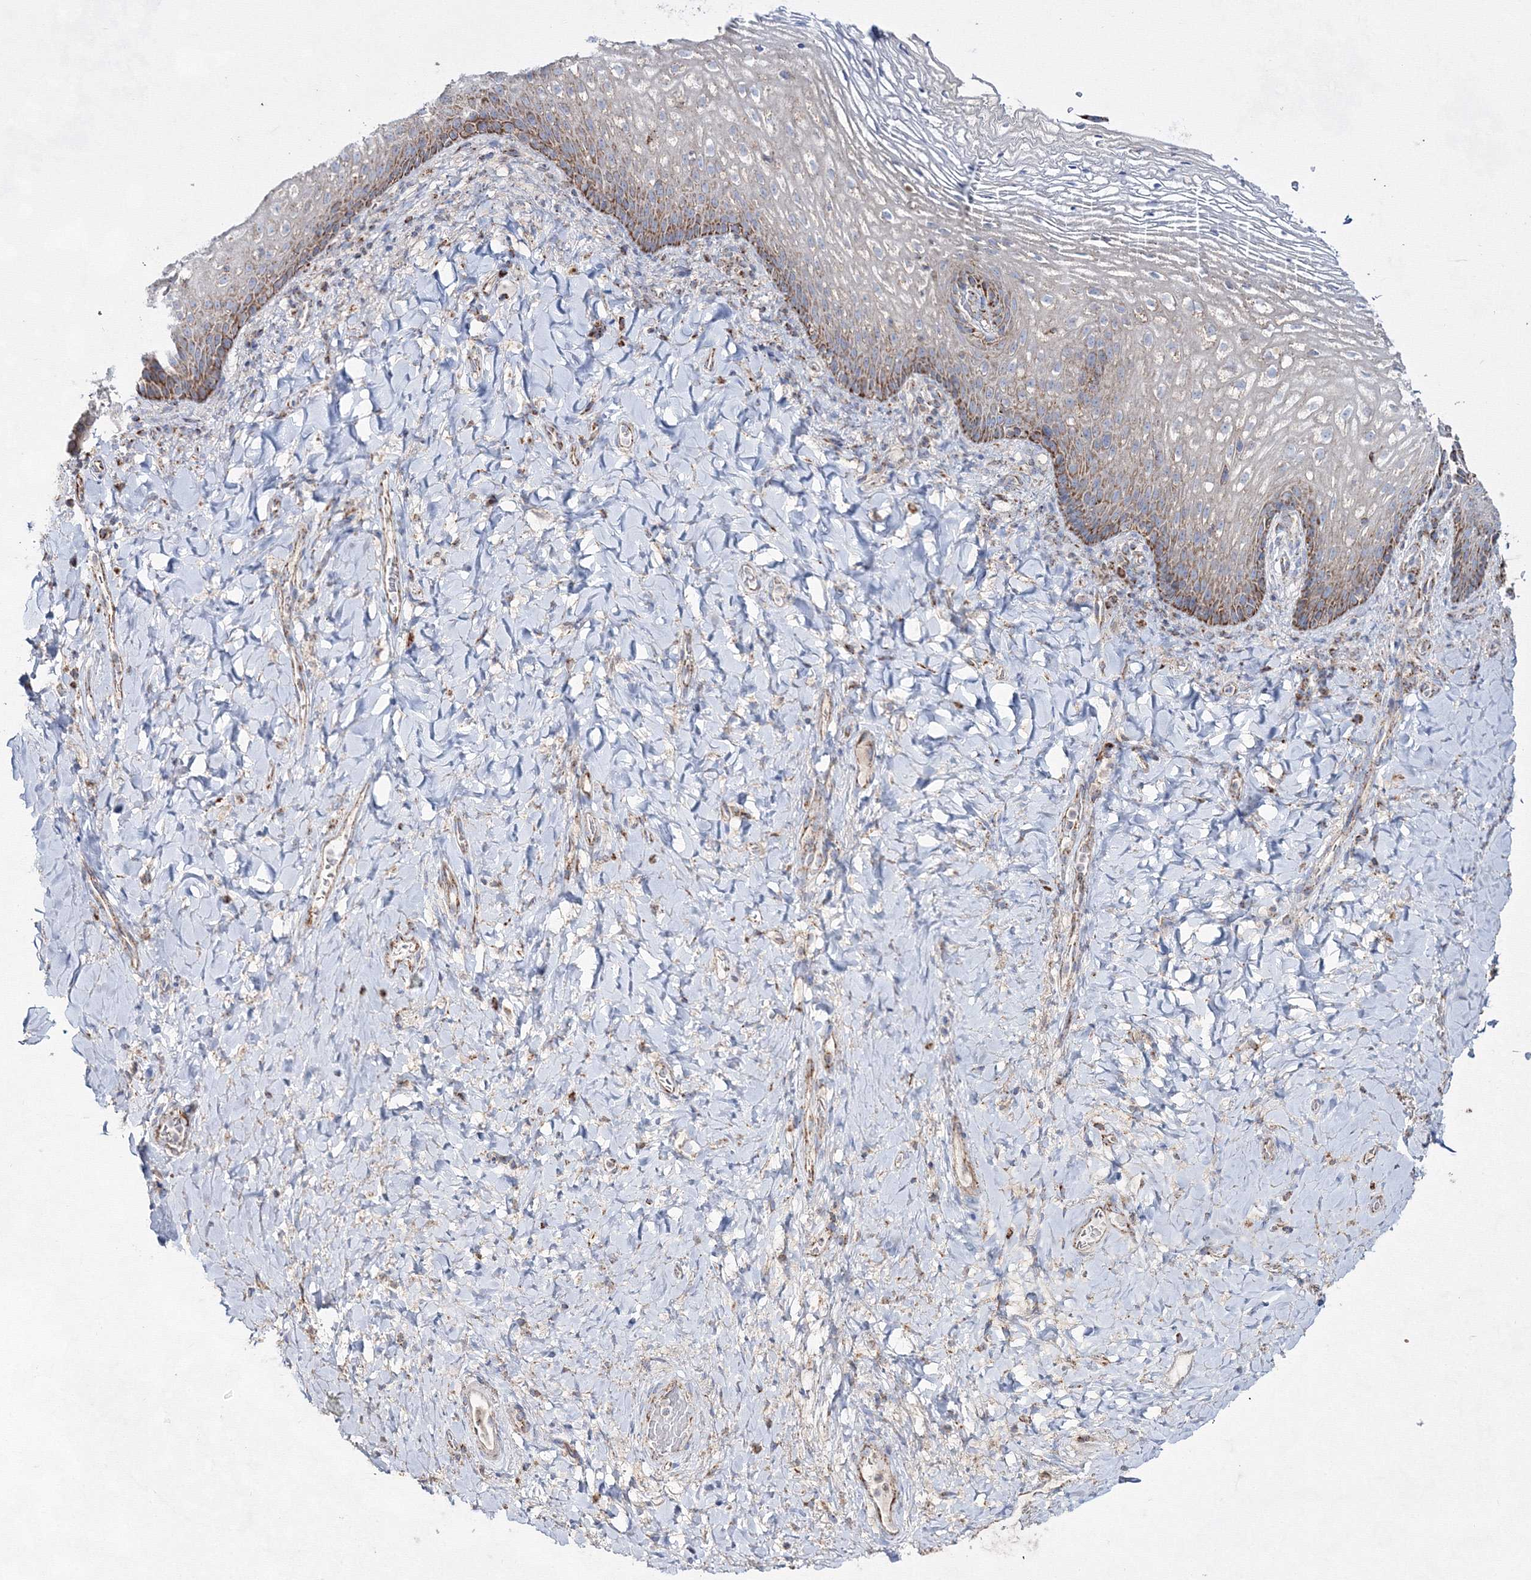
{"staining": {"intensity": "moderate", "quantity": "<25%", "location": "cytoplasmic/membranous"}, "tissue": "vagina", "cell_type": "Squamous epithelial cells", "image_type": "normal", "snomed": [{"axis": "morphology", "description": "Normal tissue, NOS"}, {"axis": "topography", "description": "Vagina"}], "caption": "Brown immunohistochemical staining in unremarkable human vagina exhibits moderate cytoplasmic/membranous expression in about <25% of squamous epithelial cells.", "gene": "IGSF9", "patient": {"sex": "female", "age": 60}}